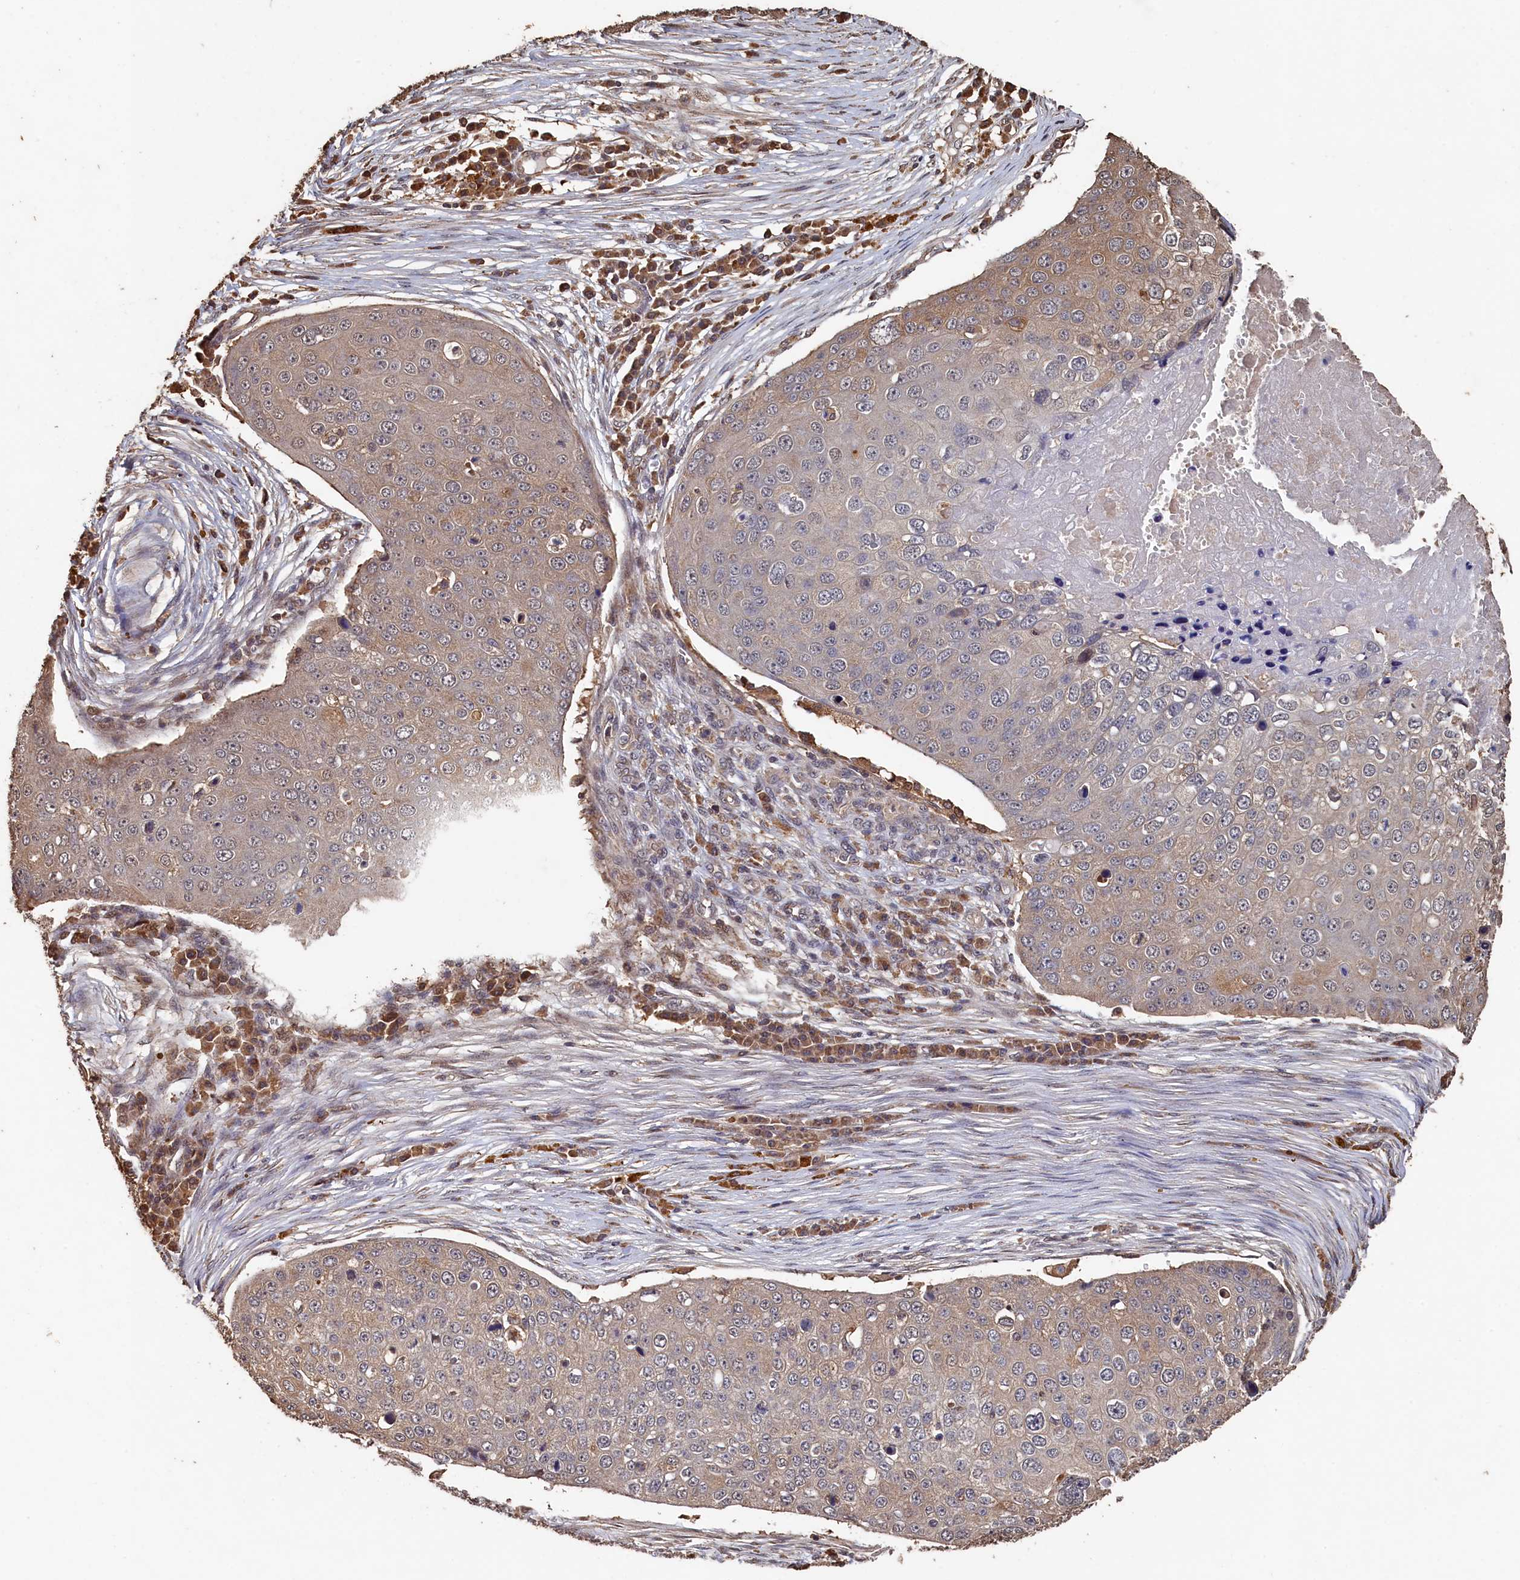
{"staining": {"intensity": "negative", "quantity": "none", "location": "none"}, "tissue": "skin cancer", "cell_type": "Tumor cells", "image_type": "cancer", "snomed": [{"axis": "morphology", "description": "Squamous cell carcinoma, NOS"}, {"axis": "topography", "description": "Skin"}], "caption": "High magnification brightfield microscopy of skin cancer (squamous cell carcinoma) stained with DAB (3,3'-diaminobenzidine) (brown) and counterstained with hematoxylin (blue): tumor cells show no significant positivity.", "gene": "PIGN", "patient": {"sex": "male", "age": 71}}